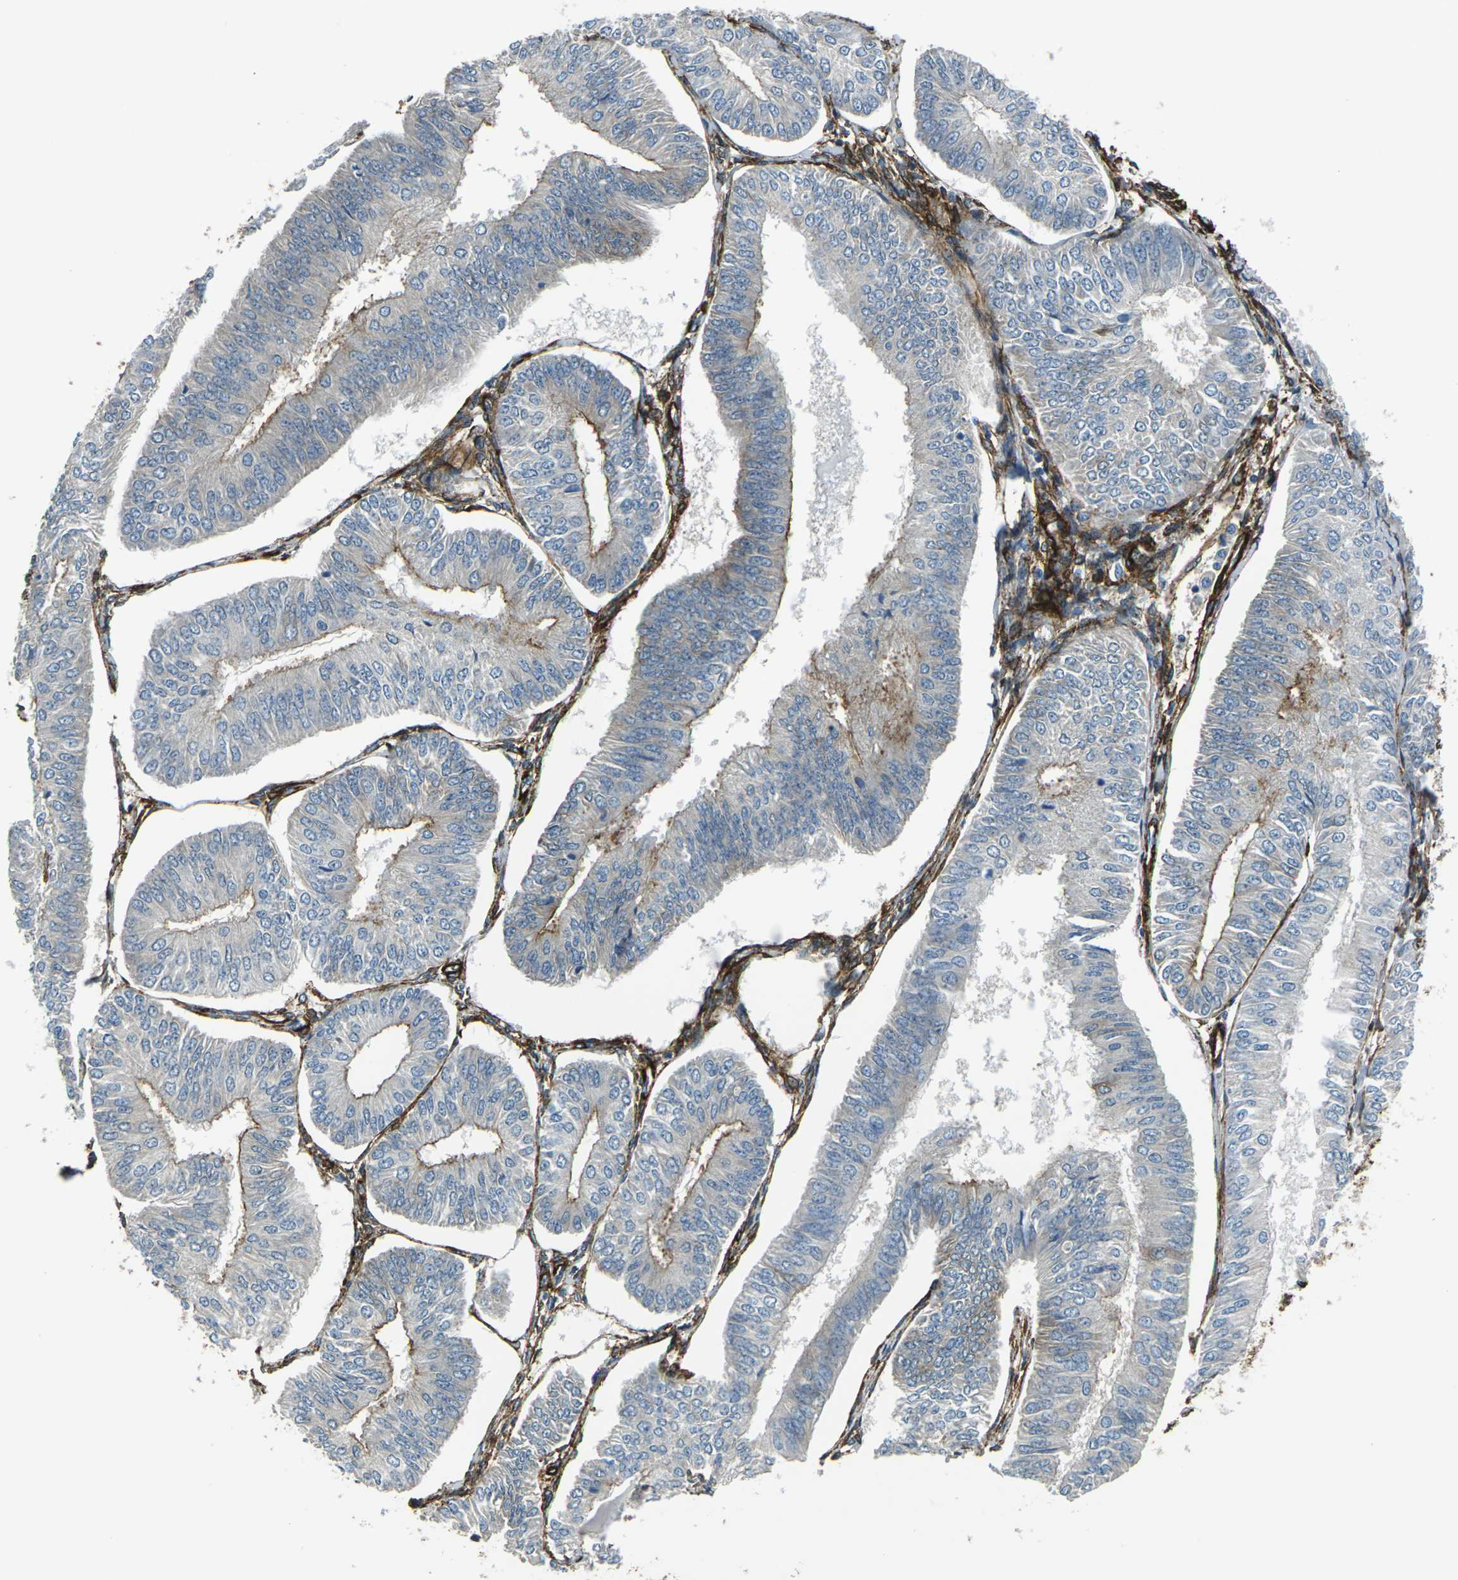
{"staining": {"intensity": "moderate", "quantity": "25%-75%", "location": "cytoplasmic/membranous"}, "tissue": "endometrial cancer", "cell_type": "Tumor cells", "image_type": "cancer", "snomed": [{"axis": "morphology", "description": "Adenocarcinoma, NOS"}, {"axis": "topography", "description": "Endometrium"}], "caption": "Immunohistochemical staining of human adenocarcinoma (endometrial) reveals moderate cytoplasmic/membranous protein staining in about 25%-75% of tumor cells. (Brightfield microscopy of DAB IHC at high magnification).", "gene": "GRAMD1C", "patient": {"sex": "female", "age": 58}}